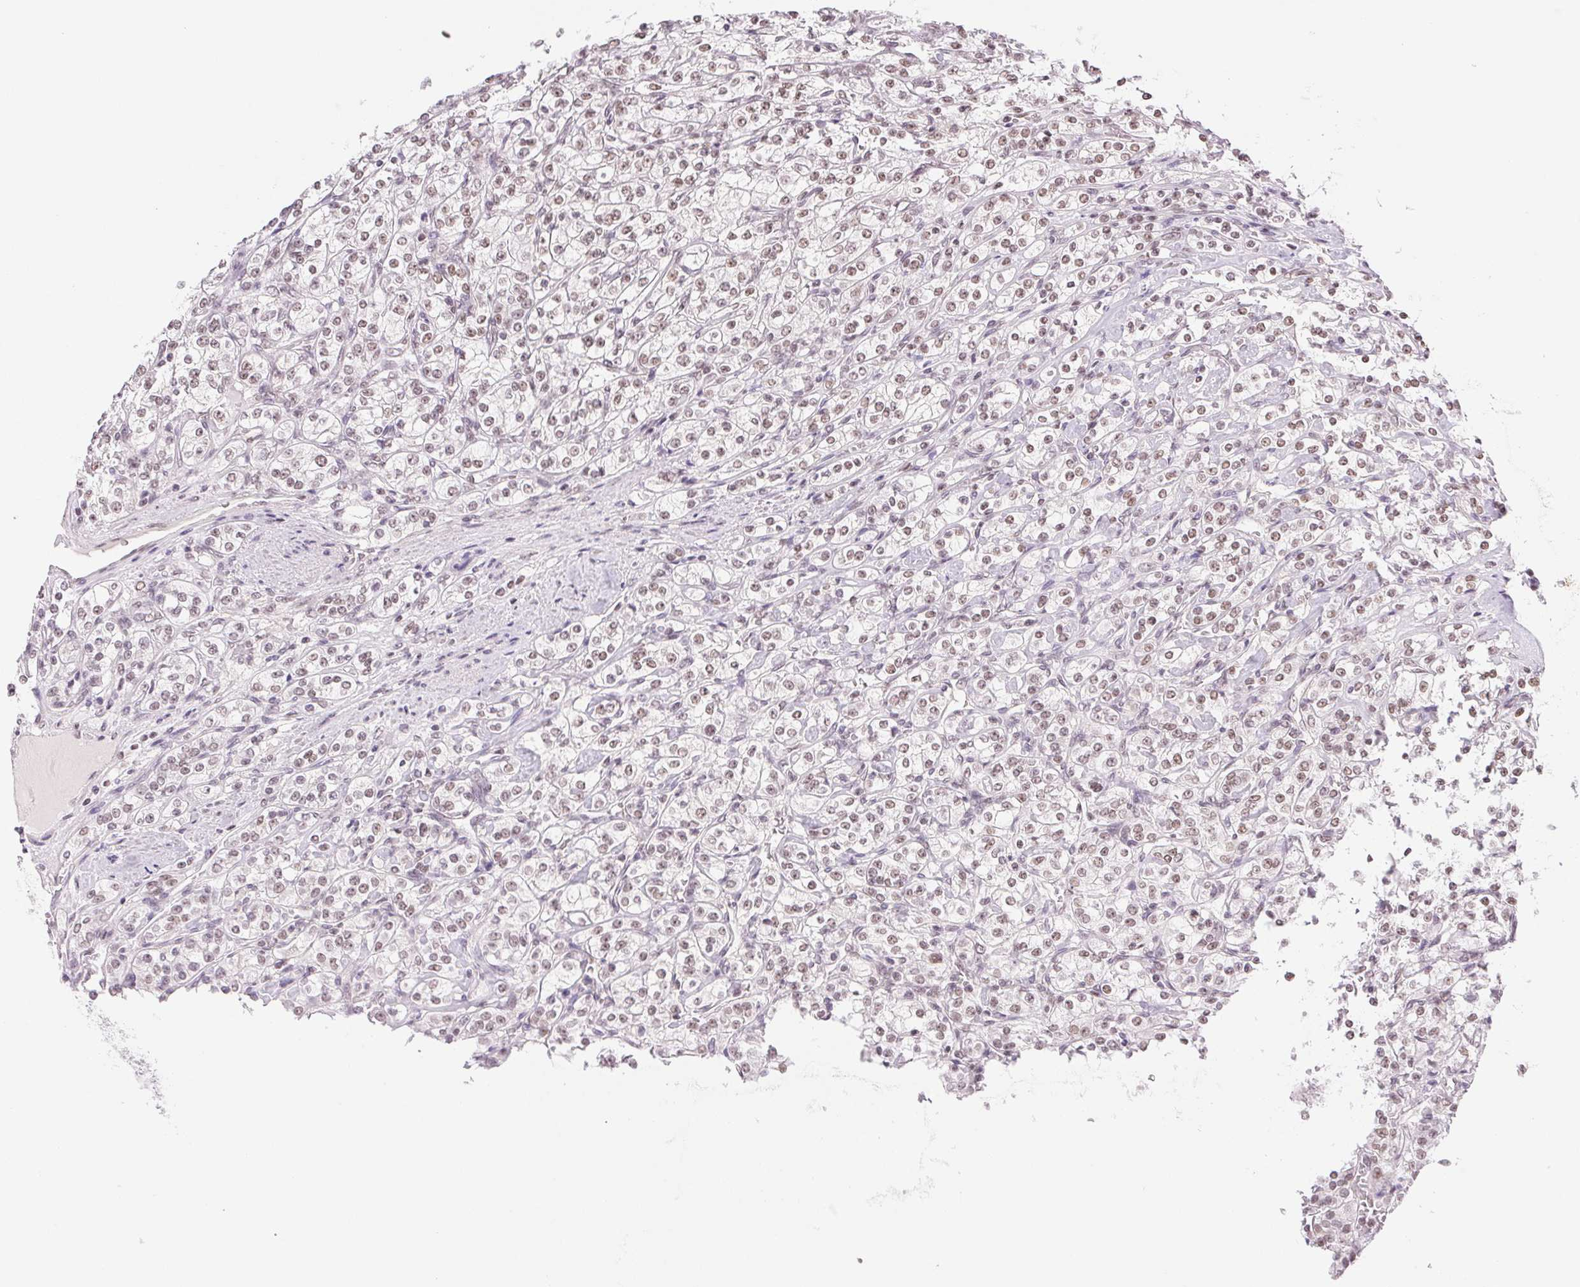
{"staining": {"intensity": "weak", "quantity": "25%-75%", "location": "nuclear"}, "tissue": "renal cancer", "cell_type": "Tumor cells", "image_type": "cancer", "snomed": [{"axis": "morphology", "description": "Adenocarcinoma, NOS"}, {"axis": "topography", "description": "Kidney"}], "caption": "Renal cancer was stained to show a protein in brown. There is low levels of weak nuclear positivity in approximately 25%-75% of tumor cells. Using DAB (3,3'-diaminobenzidine) (brown) and hematoxylin (blue) stains, captured at high magnification using brightfield microscopy.", "gene": "RPRD1B", "patient": {"sex": "male", "age": 77}}